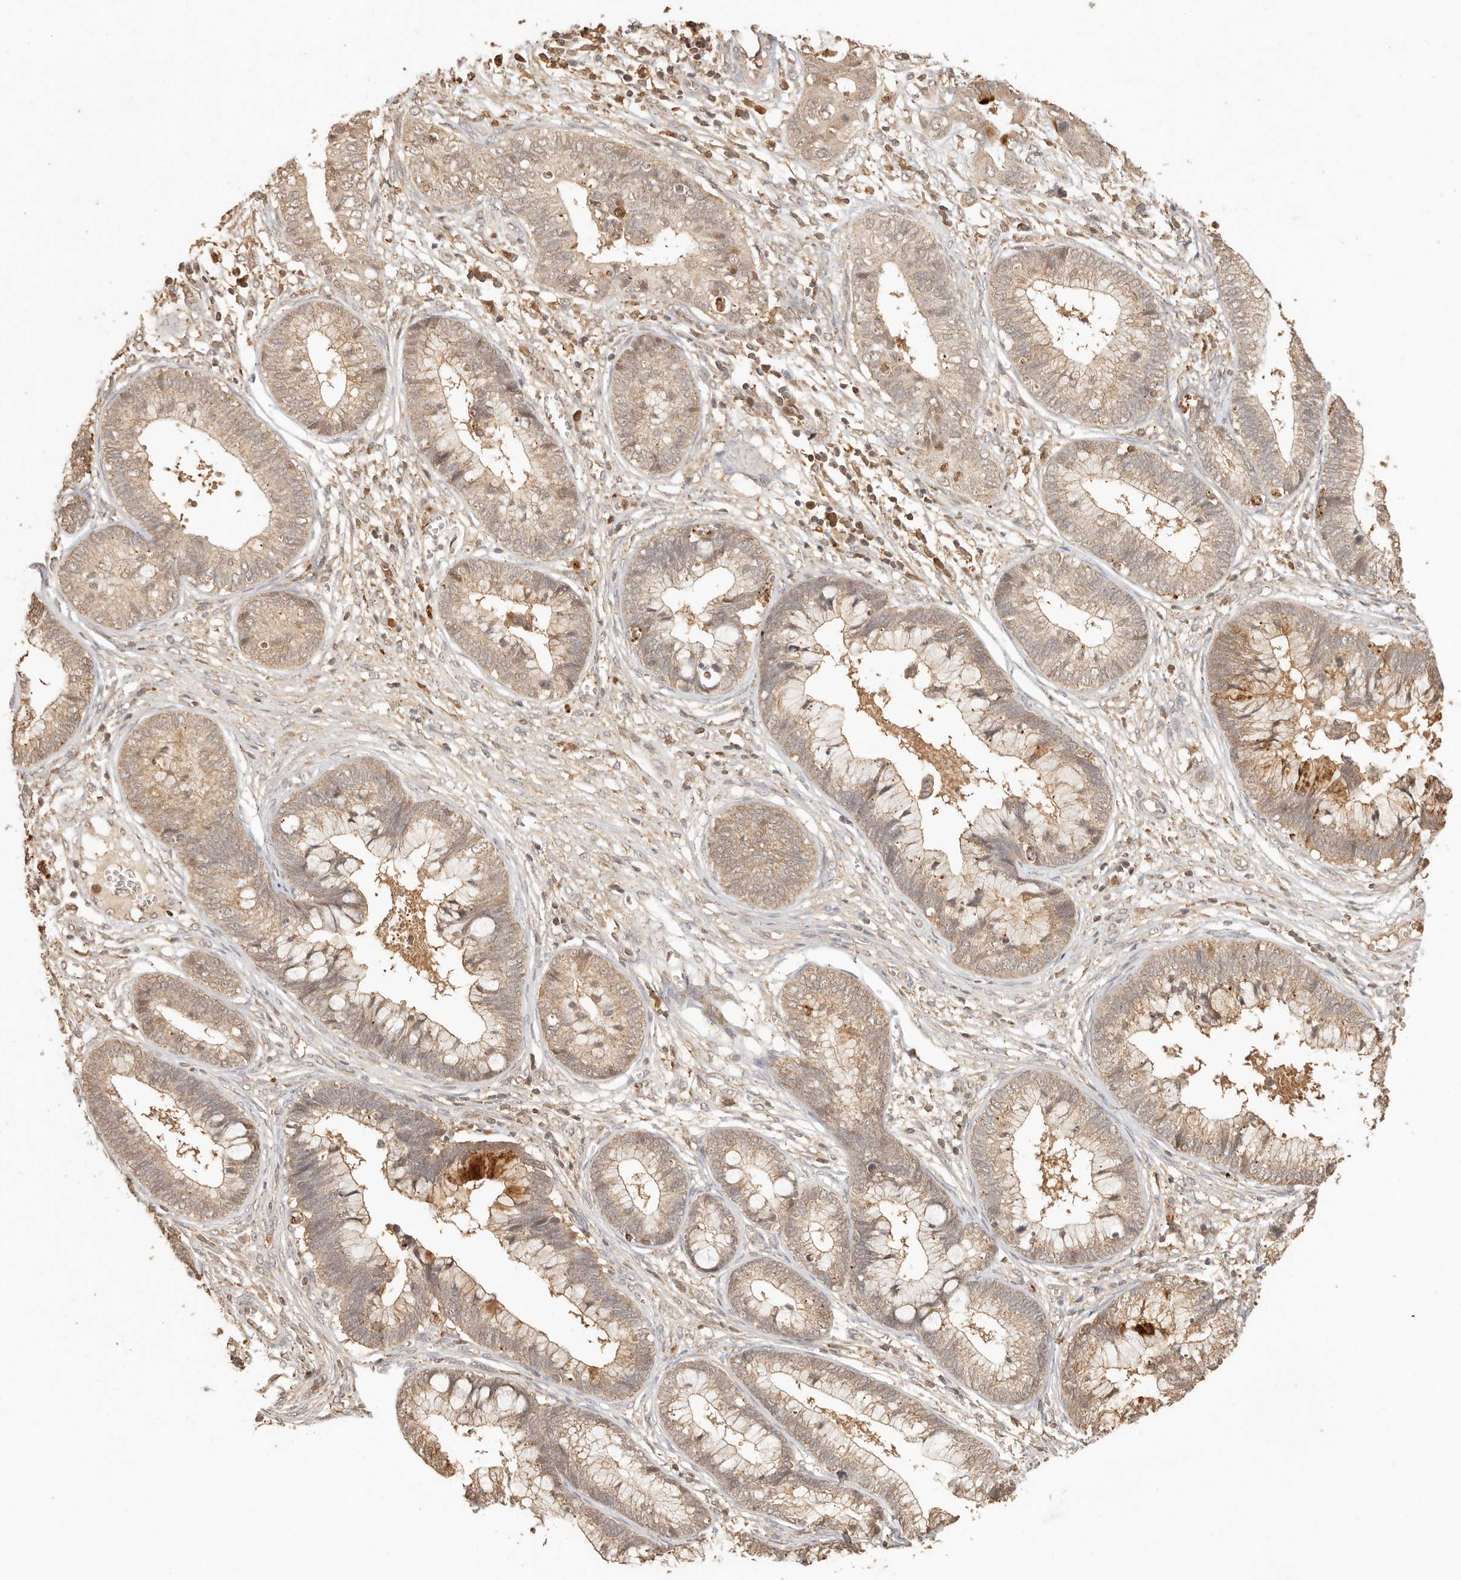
{"staining": {"intensity": "weak", "quantity": ">75%", "location": "cytoplasmic/membranous"}, "tissue": "cervical cancer", "cell_type": "Tumor cells", "image_type": "cancer", "snomed": [{"axis": "morphology", "description": "Adenocarcinoma, NOS"}, {"axis": "topography", "description": "Cervix"}], "caption": "Cervical adenocarcinoma stained for a protein displays weak cytoplasmic/membranous positivity in tumor cells. (IHC, brightfield microscopy, high magnification).", "gene": "INTS11", "patient": {"sex": "female", "age": 44}}